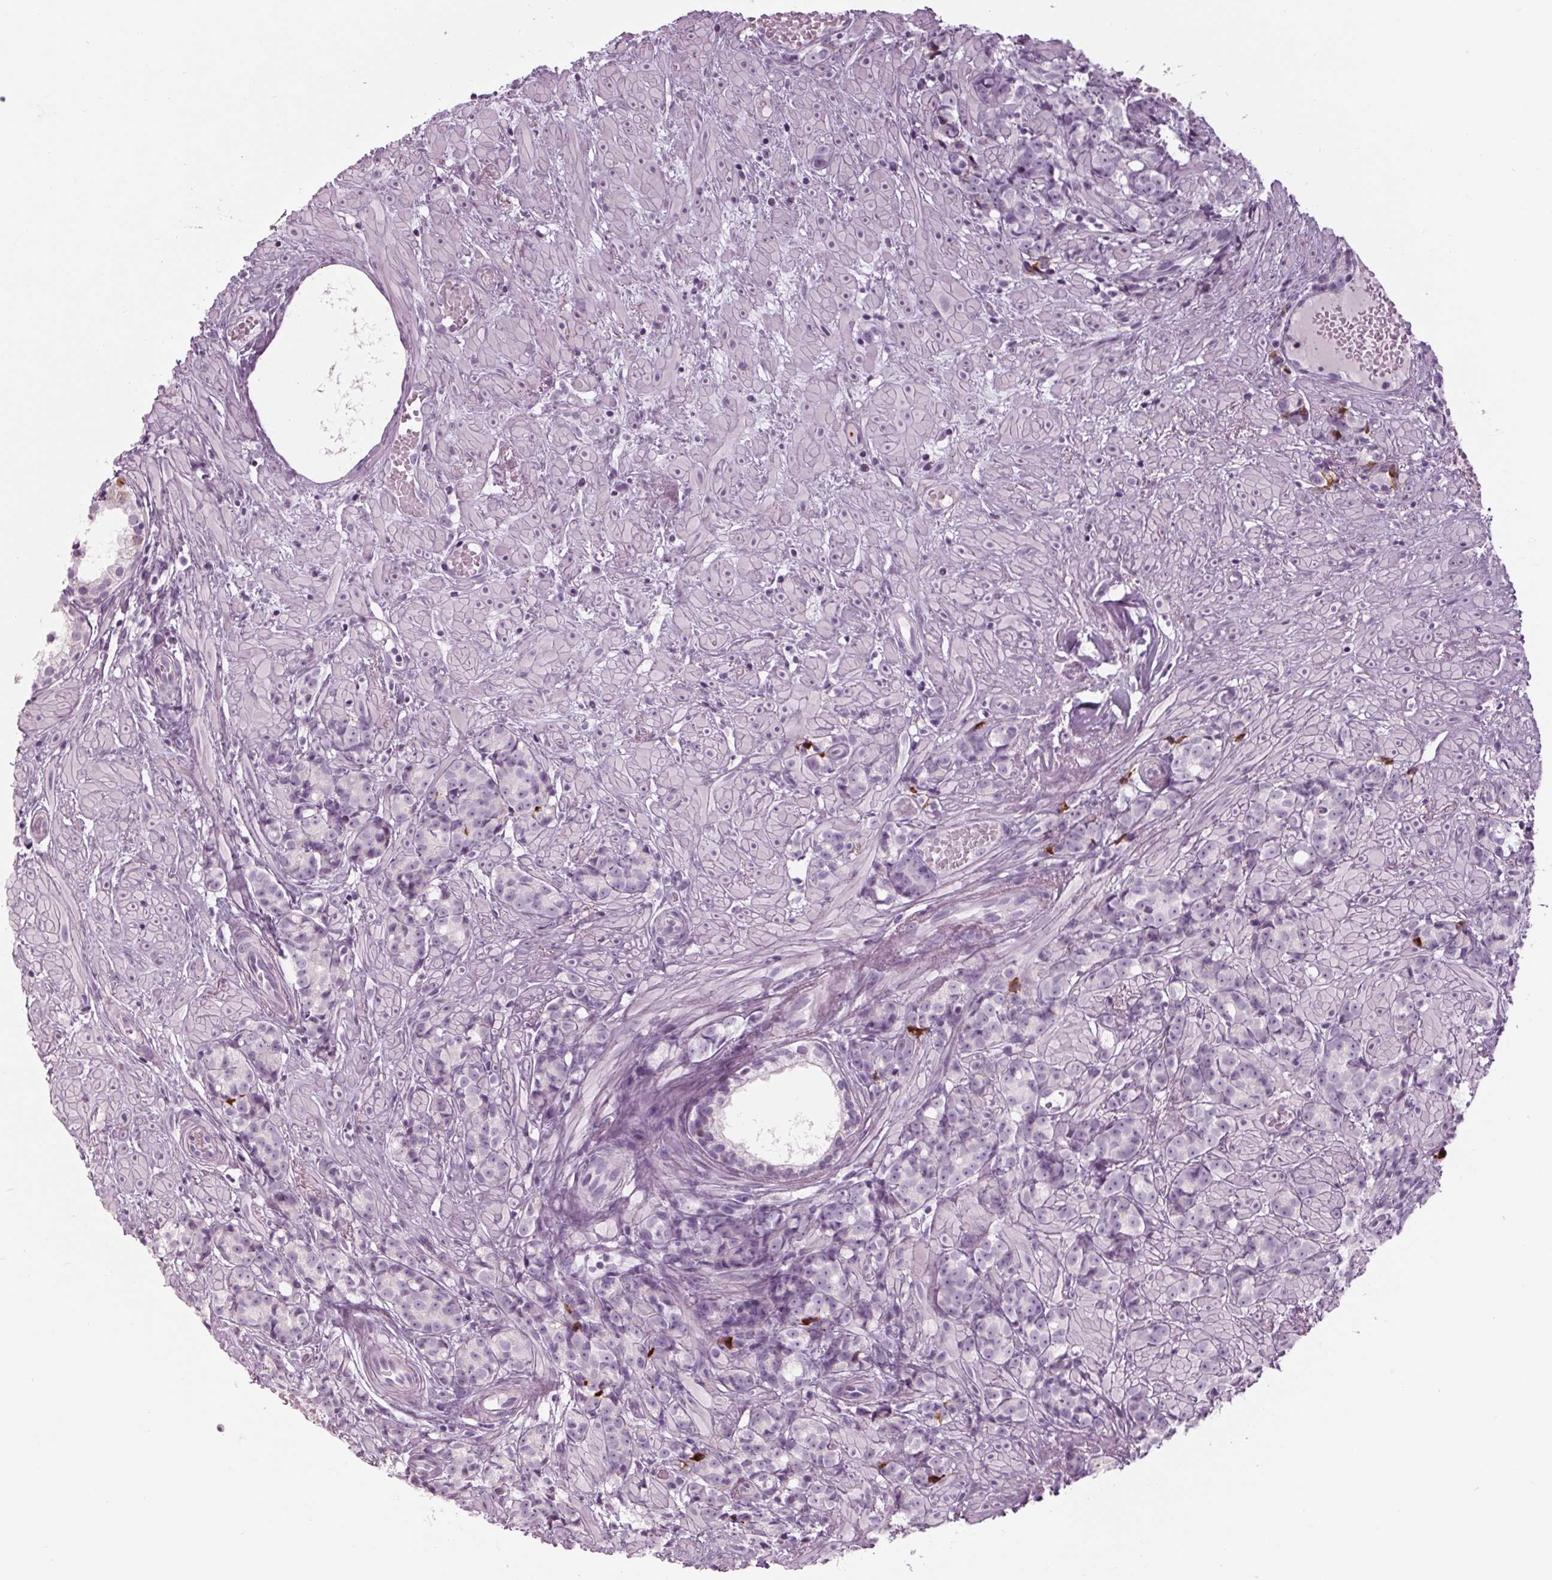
{"staining": {"intensity": "negative", "quantity": "none", "location": "none"}, "tissue": "prostate cancer", "cell_type": "Tumor cells", "image_type": "cancer", "snomed": [{"axis": "morphology", "description": "Adenocarcinoma, High grade"}, {"axis": "topography", "description": "Prostate"}], "caption": "DAB (3,3'-diaminobenzidine) immunohistochemical staining of human prostate adenocarcinoma (high-grade) demonstrates no significant positivity in tumor cells.", "gene": "CYP3A43", "patient": {"sex": "male", "age": 81}}